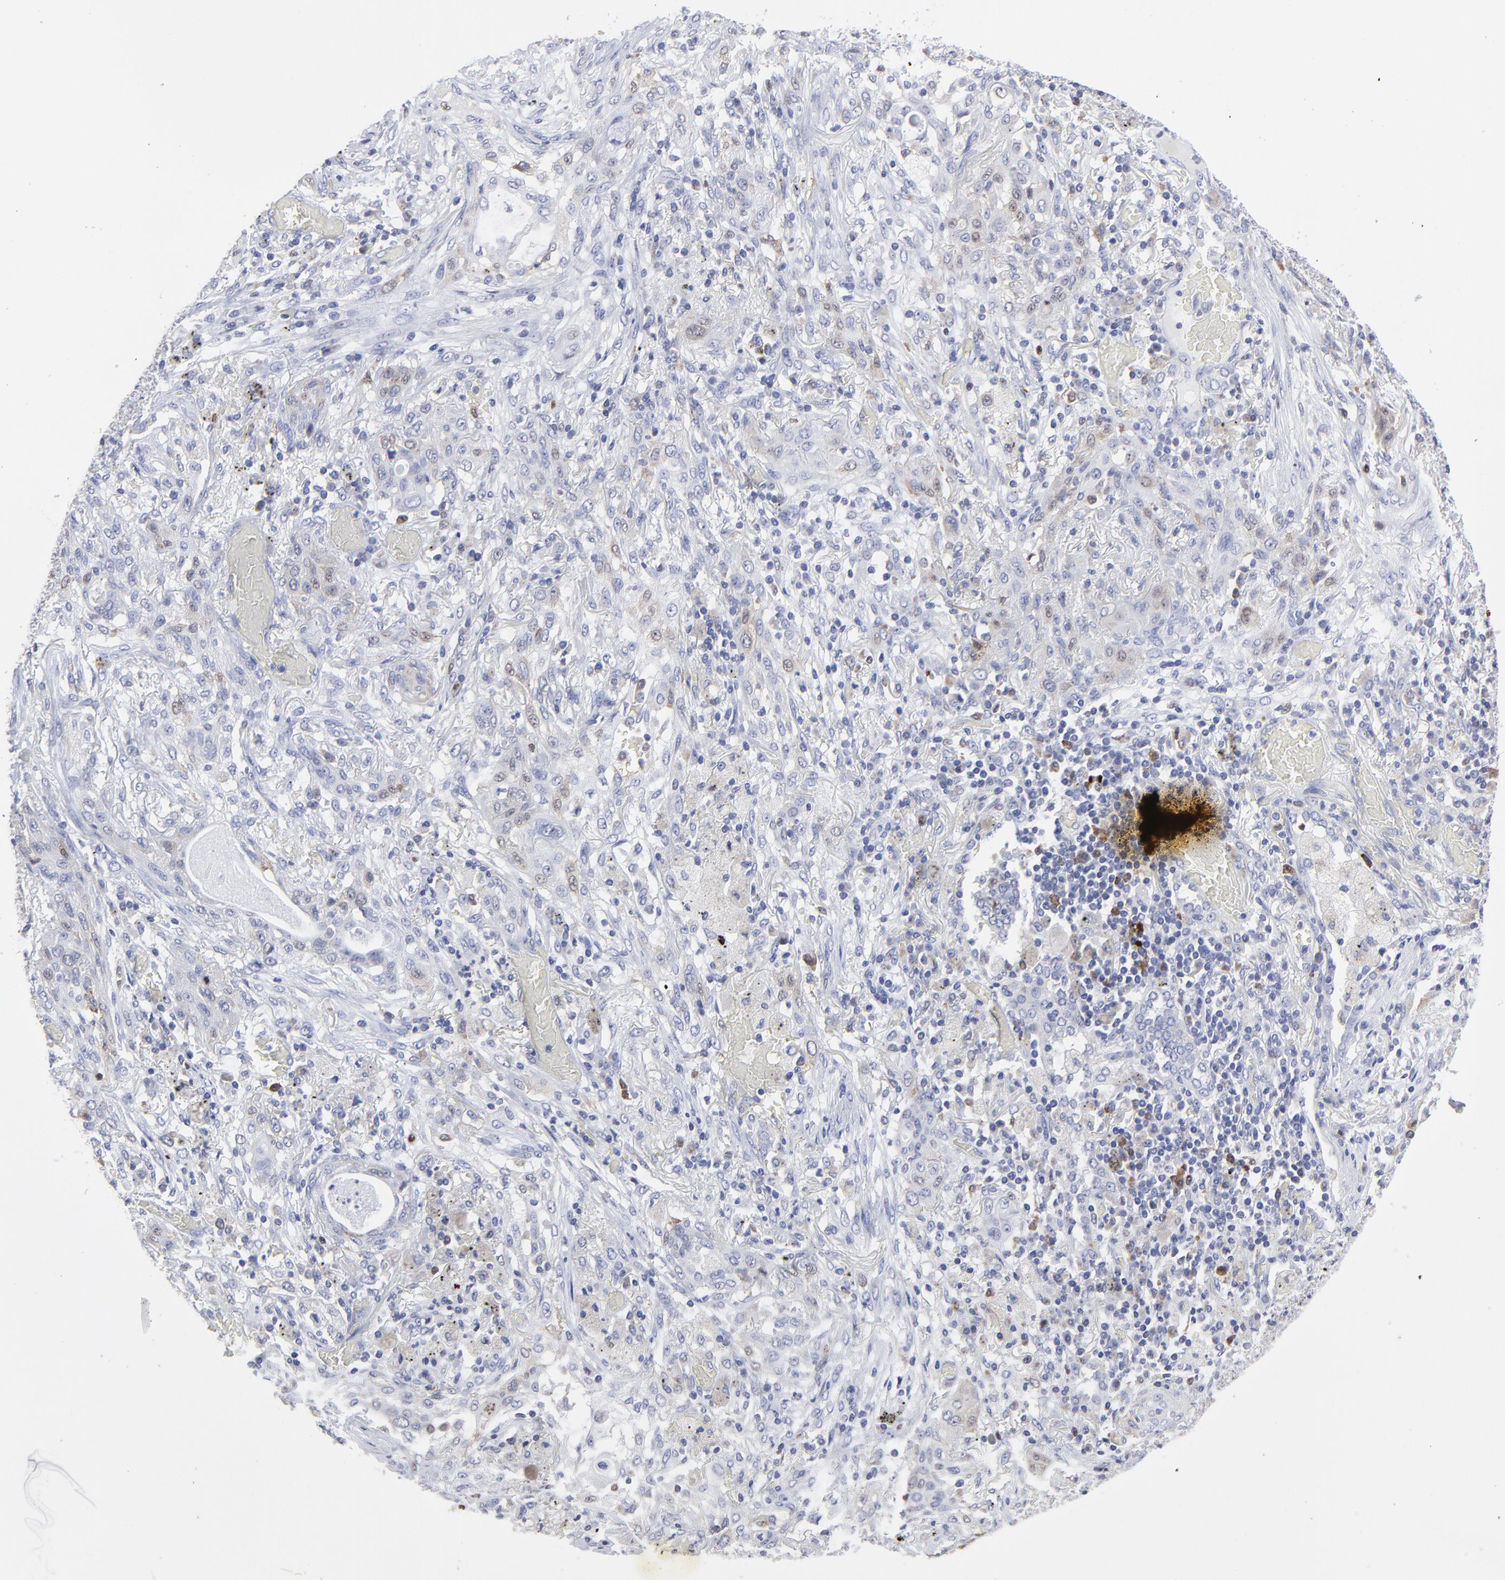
{"staining": {"intensity": "weak", "quantity": "25%-75%", "location": "cytoplasmic/membranous"}, "tissue": "lung cancer", "cell_type": "Tumor cells", "image_type": "cancer", "snomed": [{"axis": "morphology", "description": "Squamous cell carcinoma, NOS"}, {"axis": "topography", "description": "Lung"}], "caption": "IHC of human lung cancer demonstrates low levels of weak cytoplasmic/membranous staining in approximately 25%-75% of tumor cells. The staining was performed using DAB, with brown indicating positive protein expression. Nuclei are stained blue with hematoxylin.", "gene": "NCAPH", "patient": {"sex": "female", "age": 47}}